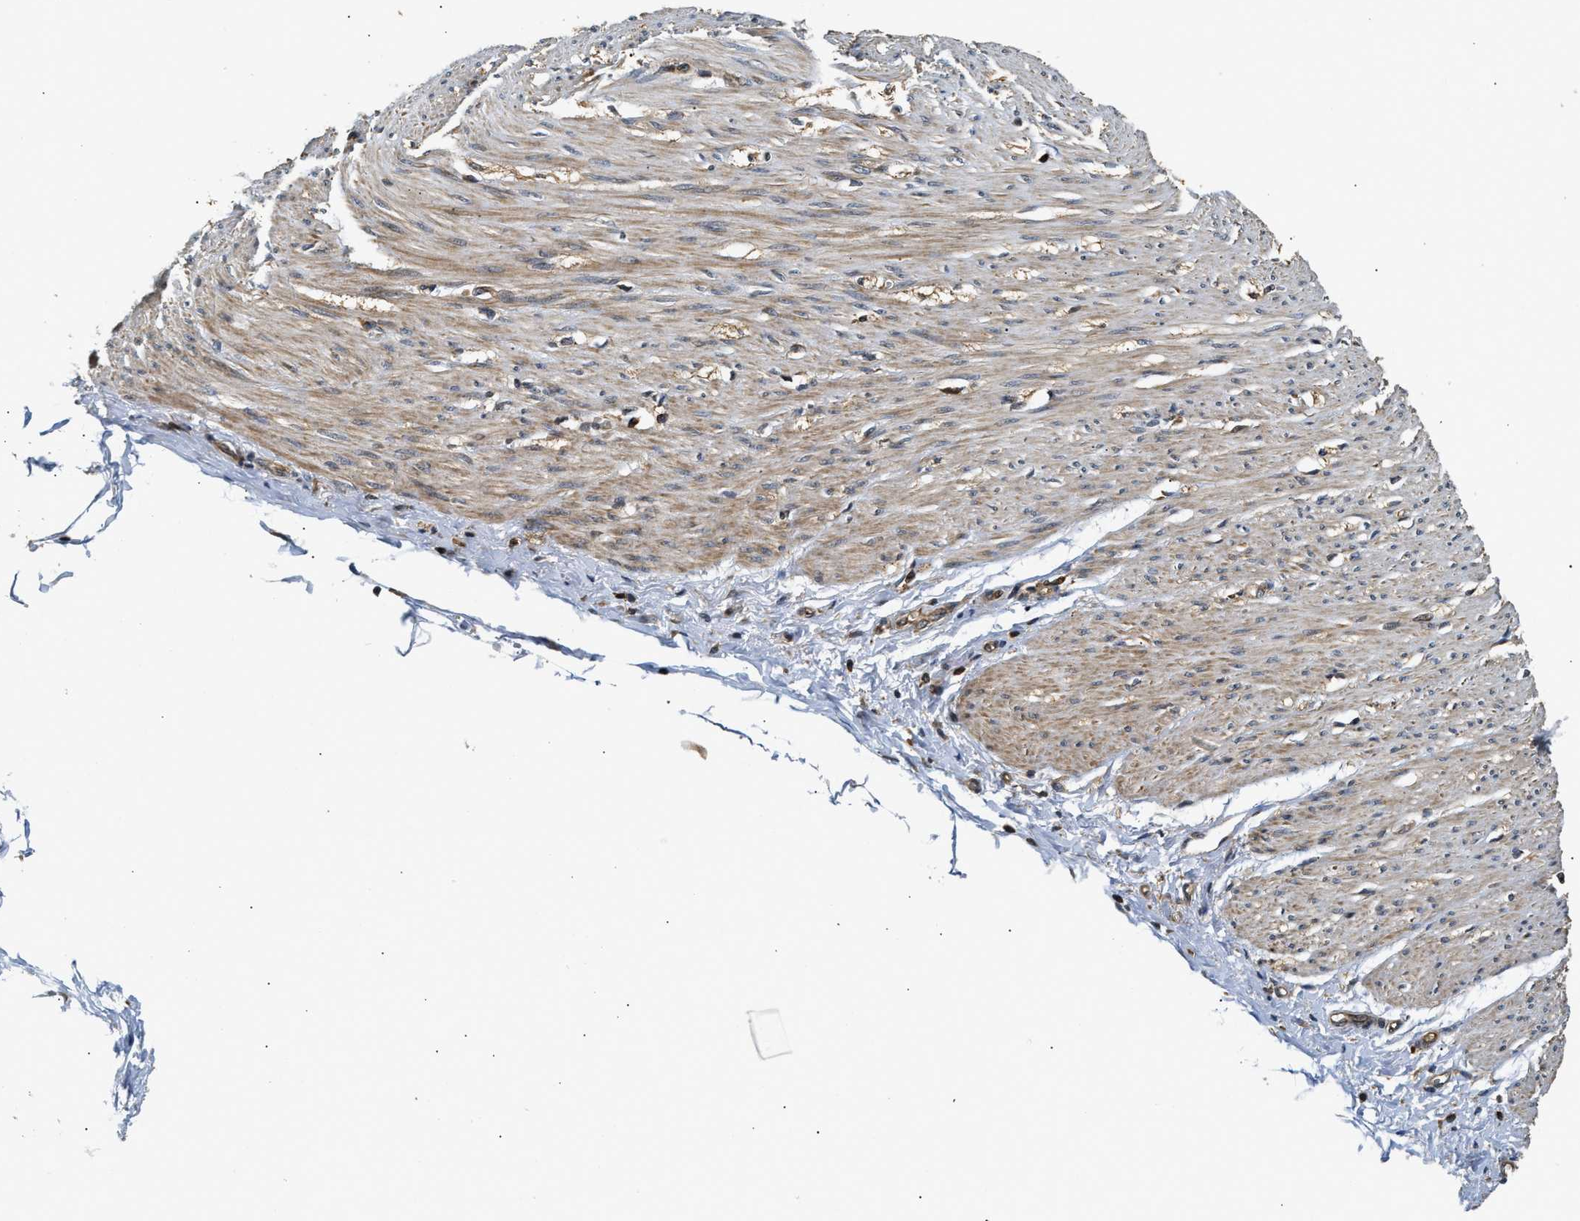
{"staining": {"intensity": "moderate", "quantity": ">75%", "location": "cytoplasmic/membranous"}, "tissue": "adipose tissue", "cell_type": "Adipocytes", "image_type": "normal", "snomed": [{"axis": "morphology", "description": "Normal tissue, NOS"}, {"axis": "morphology", "description": "Adenocarcinoma, NOS"}, {"axis": "topography", "description": "Colon"}, {"axis": "topography", "description": "Peripheral nerve tissue"}], "caption": "Immunohistochemistry (IHC) image of benign adipose tissue stained for a protein (brown), which demonstrates medium levels of moderate cytoplasmic/membranous expression in approximately >75% of adipocytes.", "gene": "SNX5", "patient": {"sex": "male", "age": 14}}